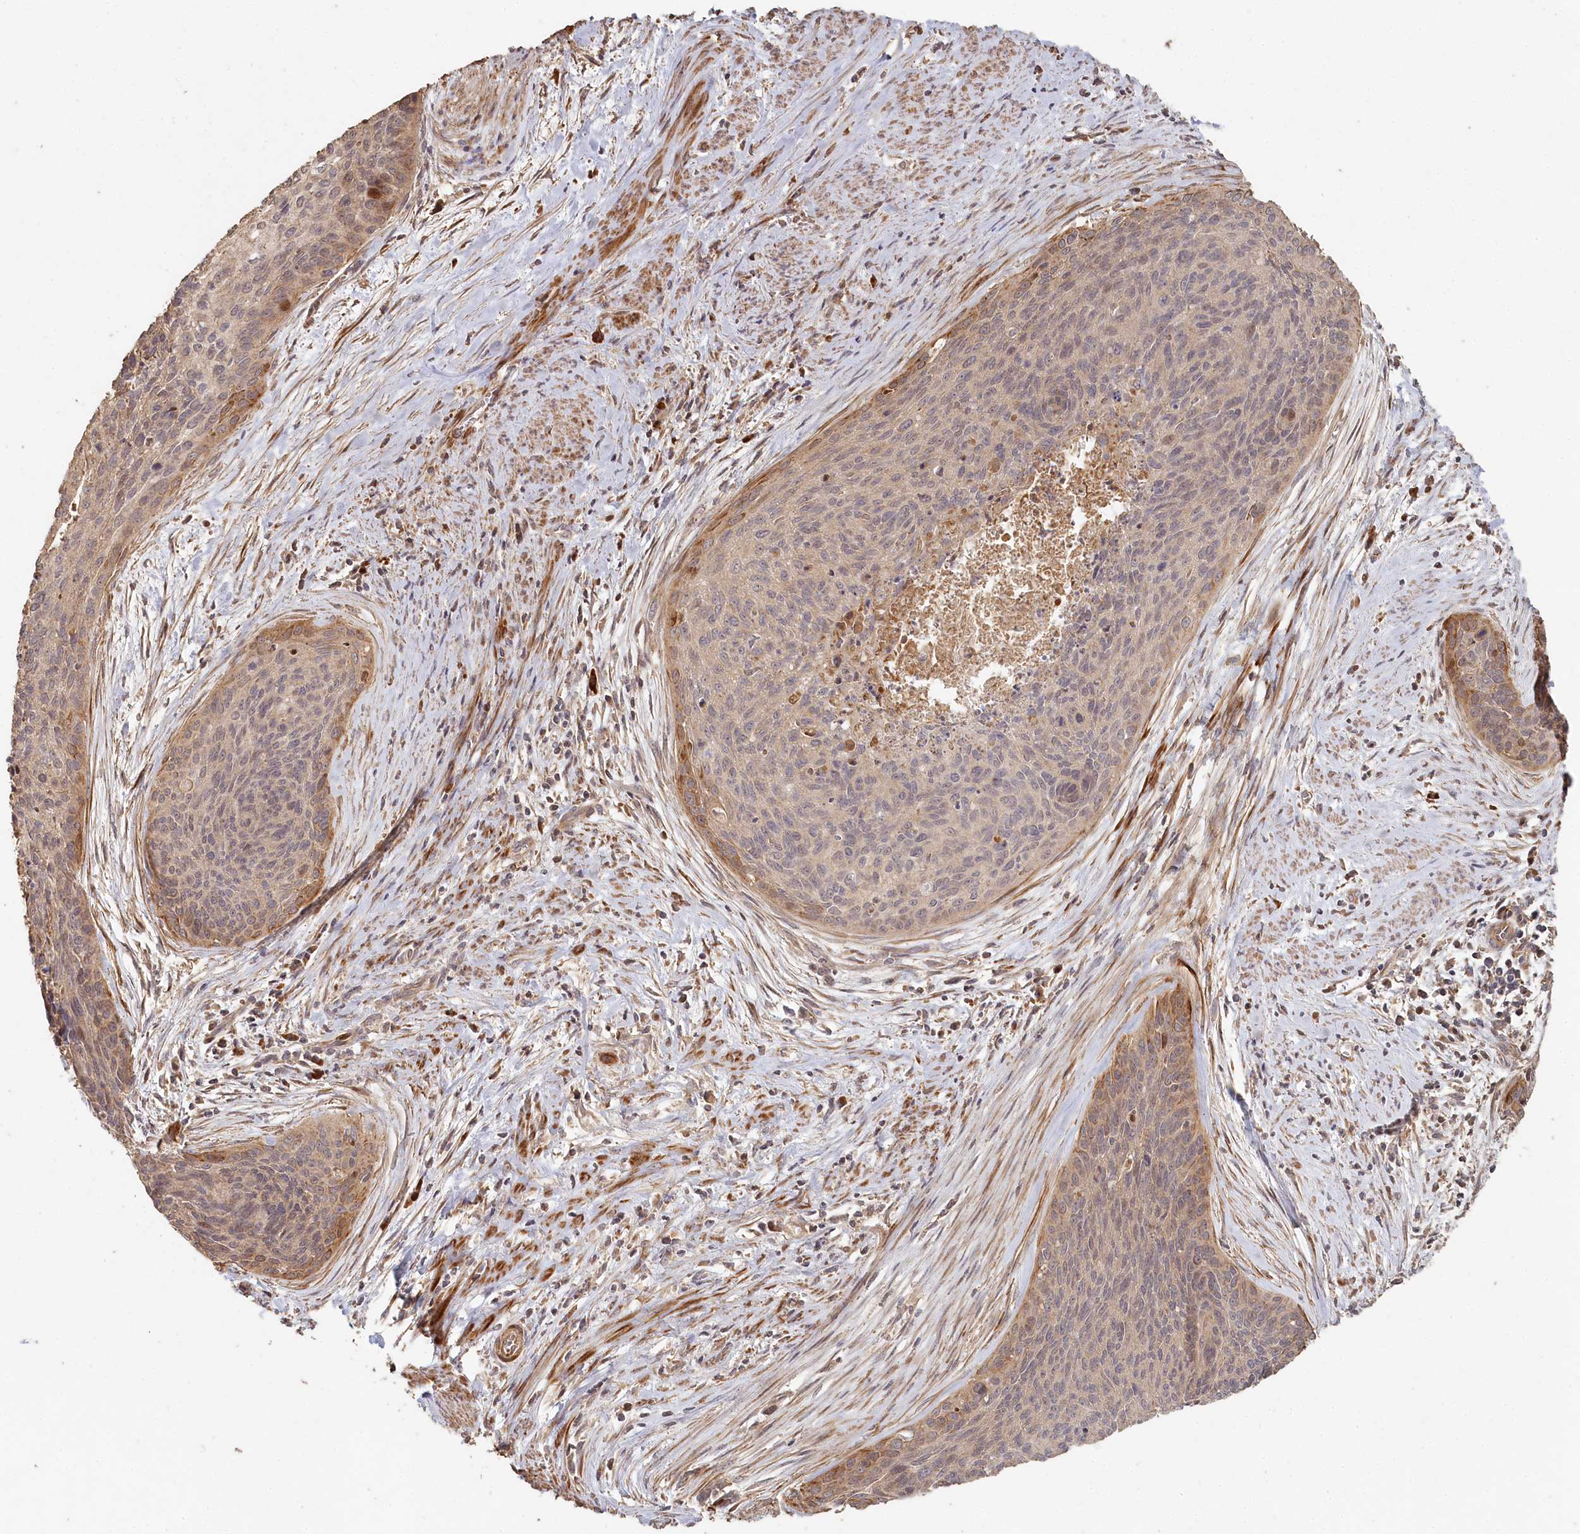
{"staining": {"intensity": "weak", "quantity": "25%-75%", "location": "cytoplasmic/membranous"}, "tissue": "cervical cancer", "cell_type": "Tumor cells", "image_type": "cancer", "snomed": [{"axis": "morphology", "description": "Squamous cell carcinoma, NOS"}, {"axis": "topography", "description": "Cervix"}], "caption": "IHC staining of cervical cancer (squamous cell carcinoma), which shows low levels of weak cytoplasmic/membranous expression in approximately 25%-75% of tumor cells indicating weak cytoplasmic/membranous protein staining. The staining was performed using DAB (3,3'-diaminobenzidine) (brown) for protein detection and nuclei were counterstained in hematoxylin (blue).", "gene": "HAL", "patient": {"sex": "female", "age": 55}}